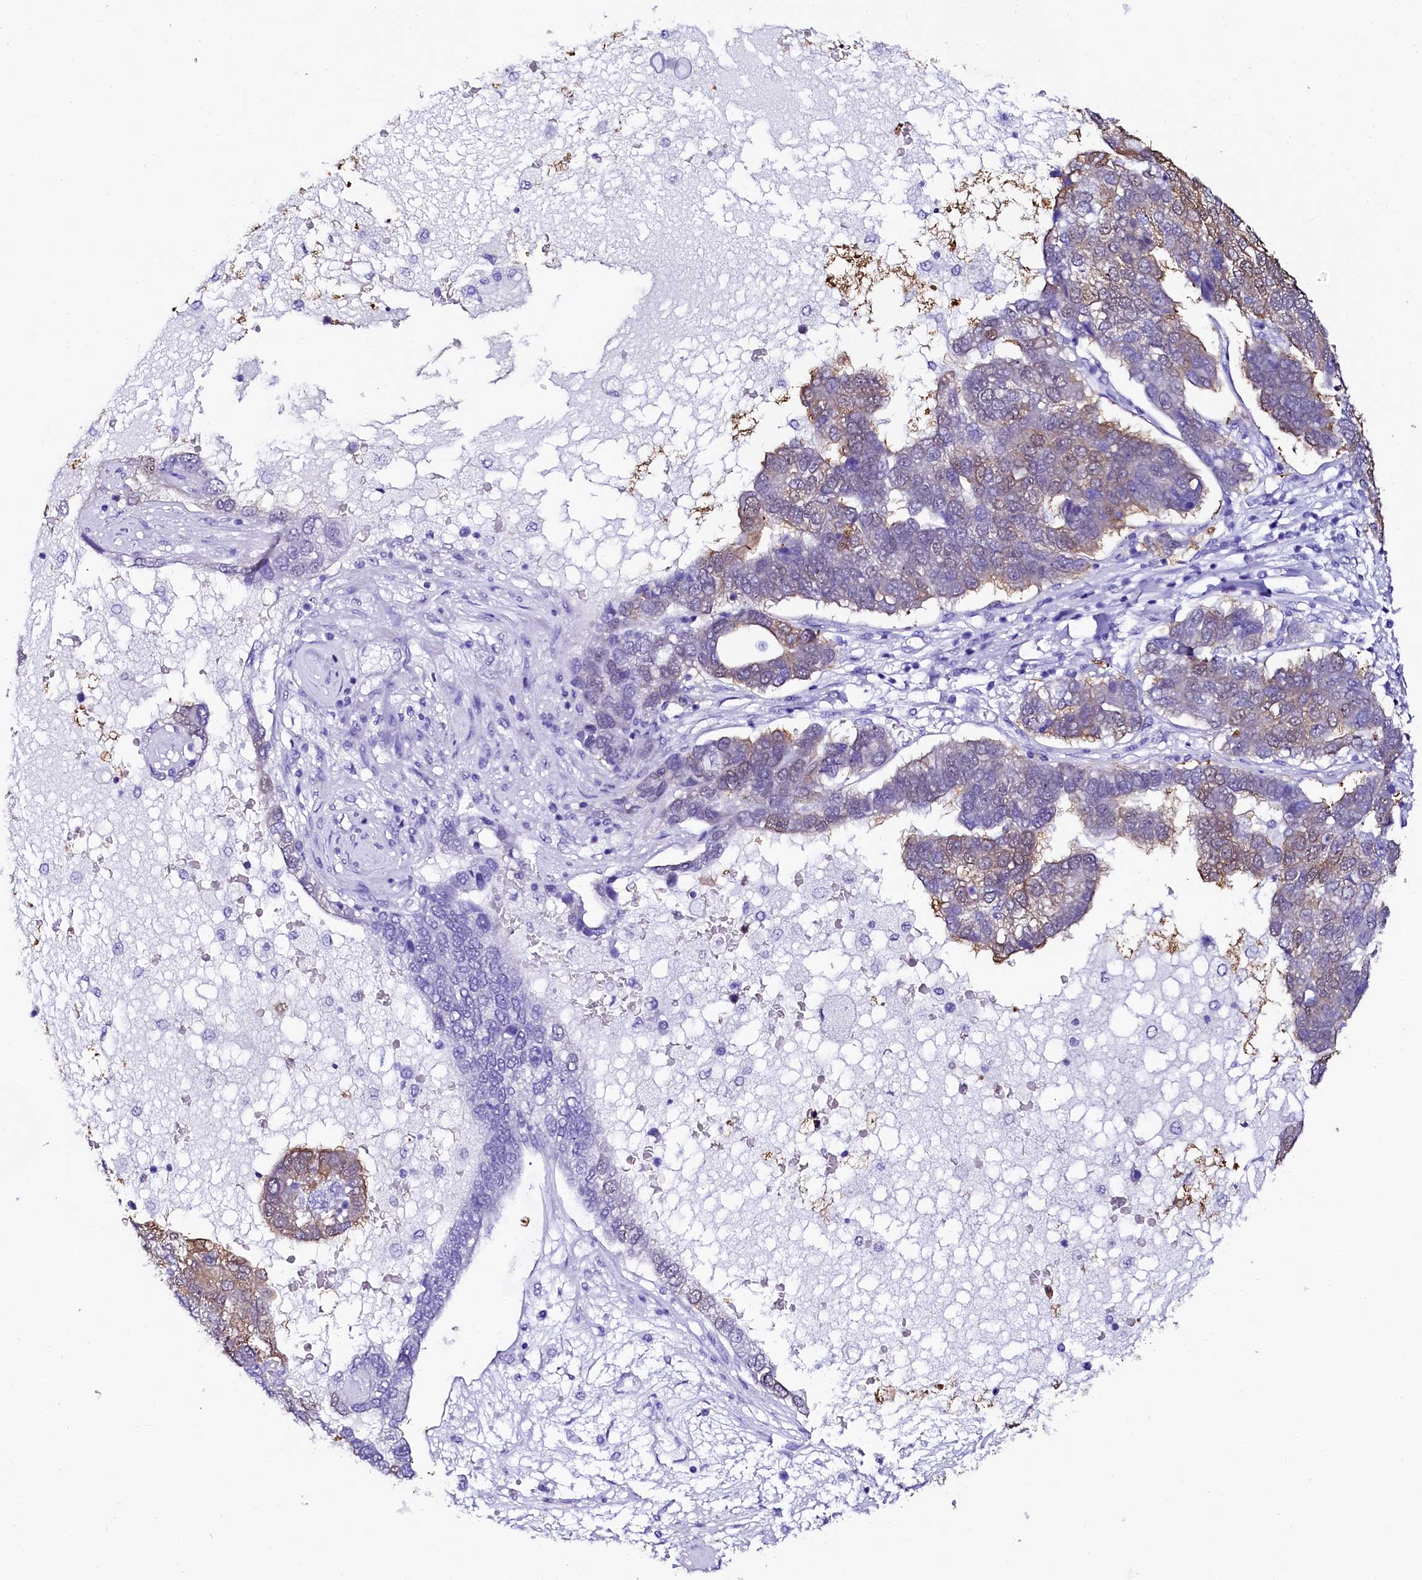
{"staining": {"intensity": "weak", "quantity": "25%-75%", "location": "cytoplasmic/membranous"}, "tissue": "pancreatic cancer", "cell_type": "Tumor cells", "image_type": "cancer", "snomed": [{"axis": "morphology", "description": "Adenocarcinoma, NOS"}, {"axis": "topography", "description": "Pancreas"}], "caption": "IHC histopathology image of pancreatic cancer (adenocarcinoma) stained for a protein (brown), which exhibits low levels of weak cytoplasmic/membranous positivity in approximately 25%-75% of tumor cells.", "gene": "SORD", "patient": {"sex": "female", "age": 61}}